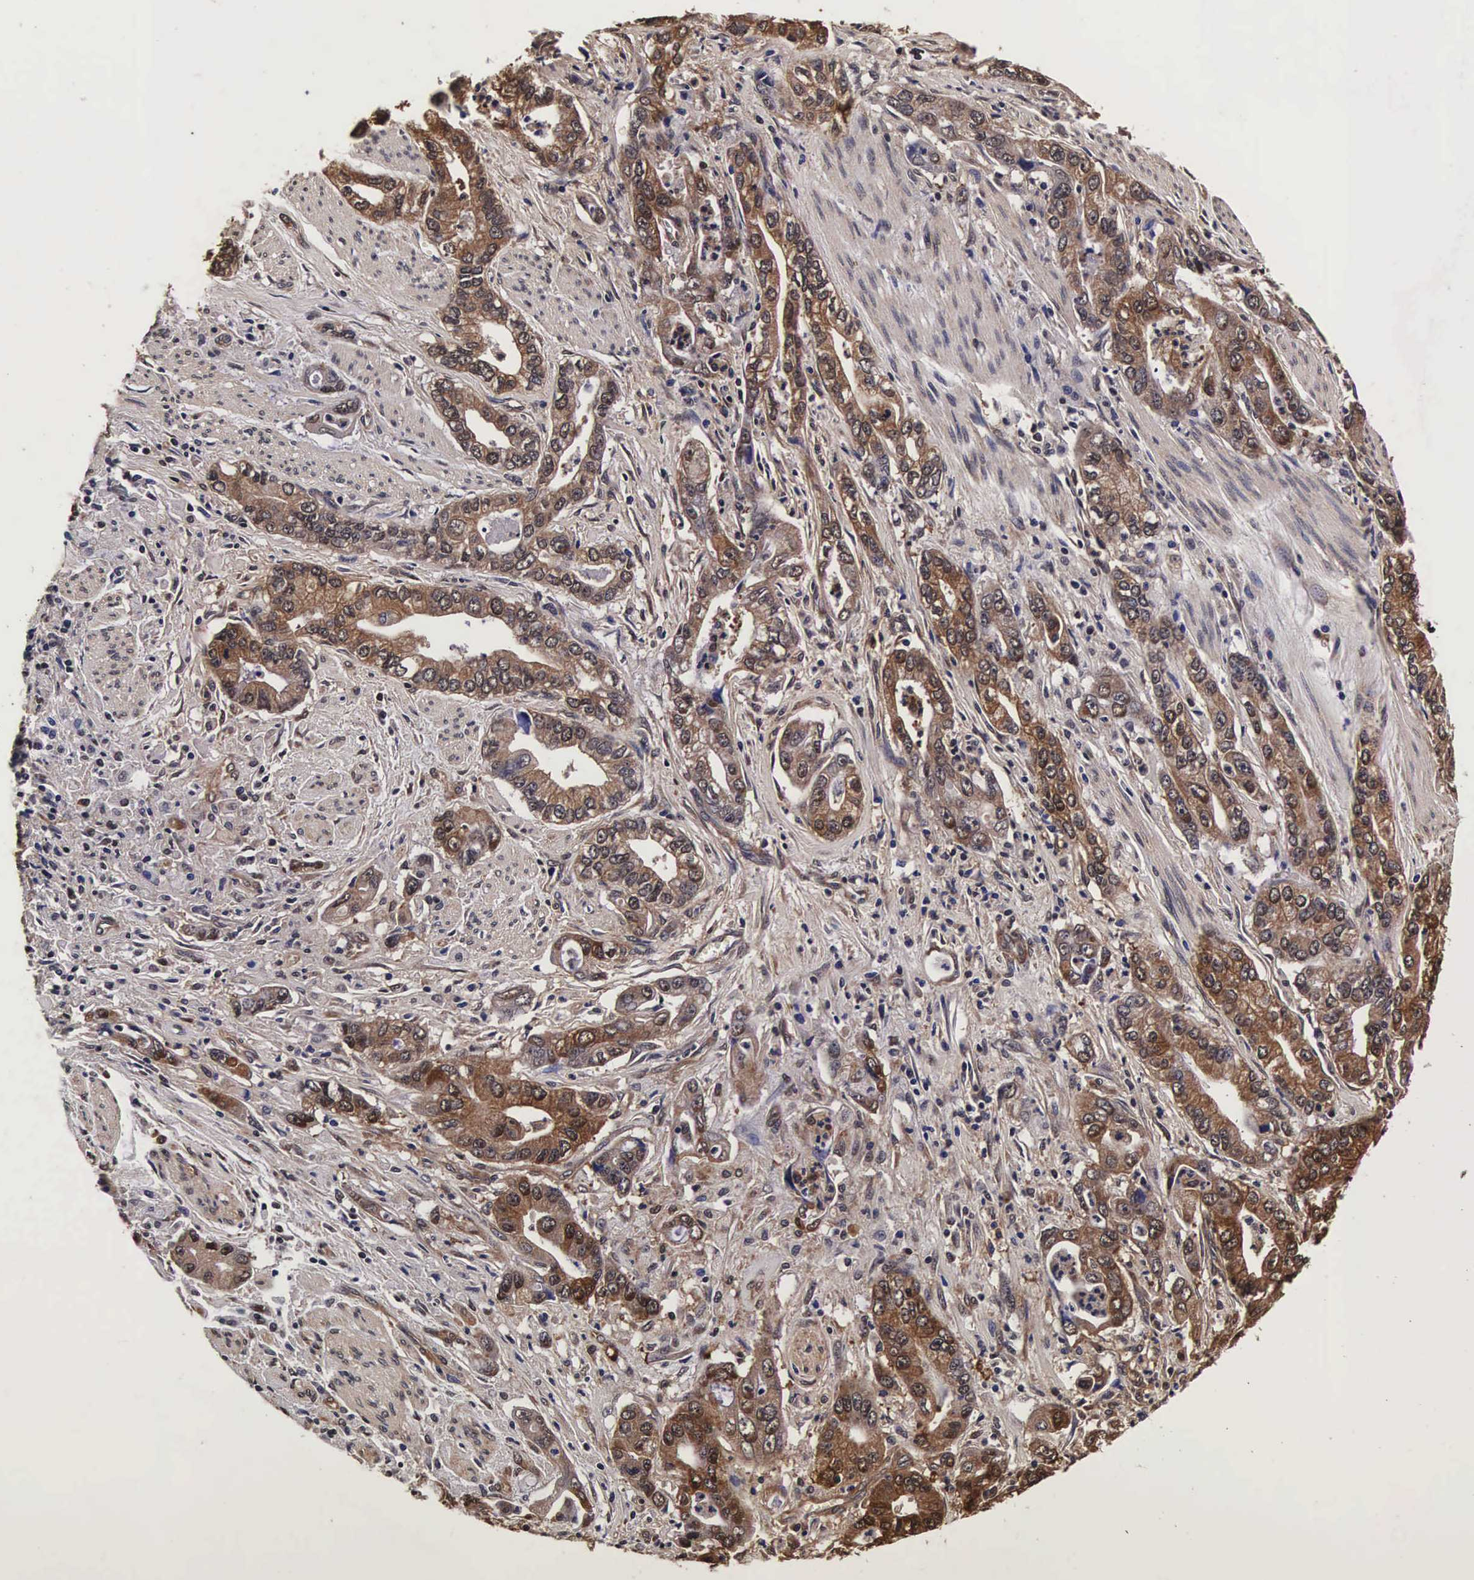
{"staining": {"intensity": "strong", "quantity": ">75%", "location": "cytoplasmic/membranous,nuclear"}, "tissue": "stomach cancer", "cell_type": "Tumor cells", "image_type": "cancer", "snomed": [{"axis": "morphology", "description": "Adenocarcinoma, NOS"}, {"axis": "topography", "description": "Pancreas"}, {"axis": "topography", "description": "Stomach, upper"}], "caption": "There is high levels of strong cytoplasmic/membranous and nuclear staining in tumor cells of stomach cancer (adenocarcinoma), as demonstrated by immunohistochemical staining (brown color).", "gene": "TECPR2", "patient": {"sex": "male", "age": 77}}